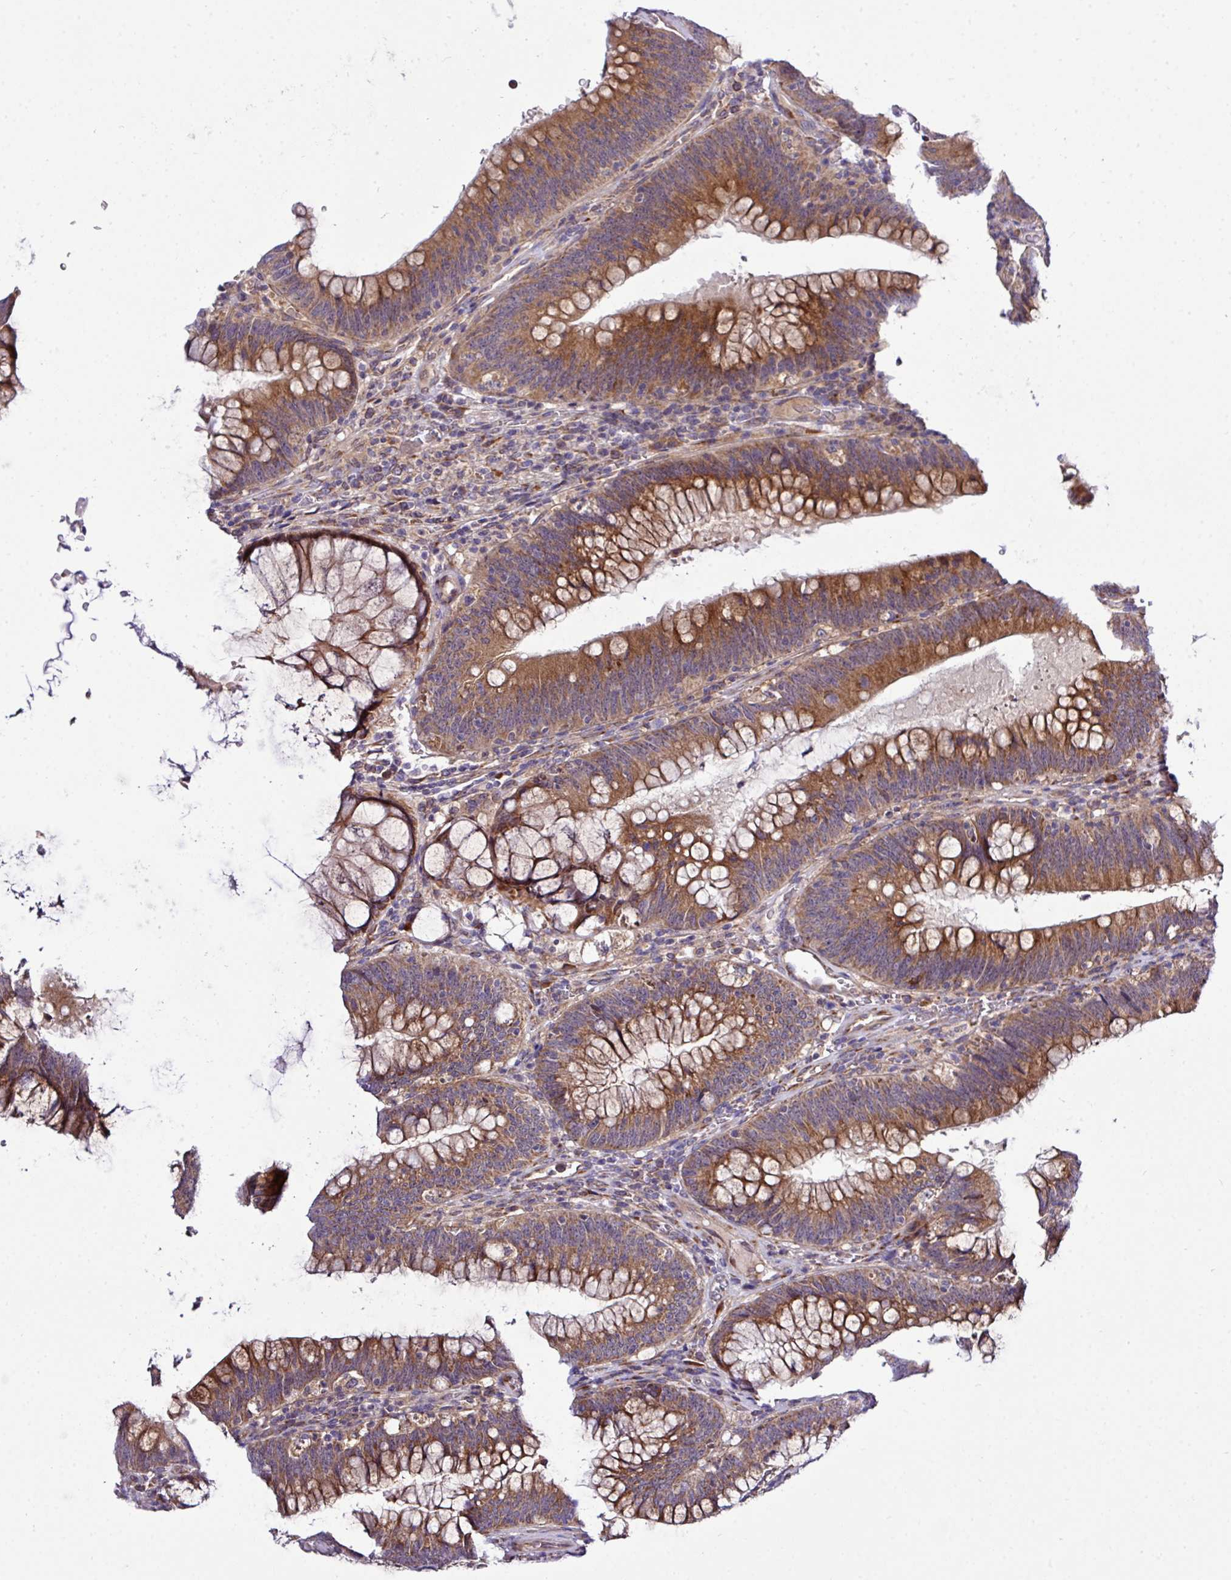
{"staining": {"intensity": "strong", "quantity": "25%-75%", "location": "cytoplasmic/membranous"}, "tissue": "colorectal cancer", "cell_type": "Tumor cells", "image_type": "cancer", "snomed": [{"axis": "morphology", "description": "Normal tissue, NOS"}, {"axis": "topography", "description": "Colon"}], "caption": "IHC (DAB (3,3'-diaminobenzidine)) staining of colorectal cancer exhibits strong cytoplasmic/membranous protein staining in approximately 25%-75% of tumor cells.", "gene": "TM2D2", "patient": {"sex": "female", "age": 82}}